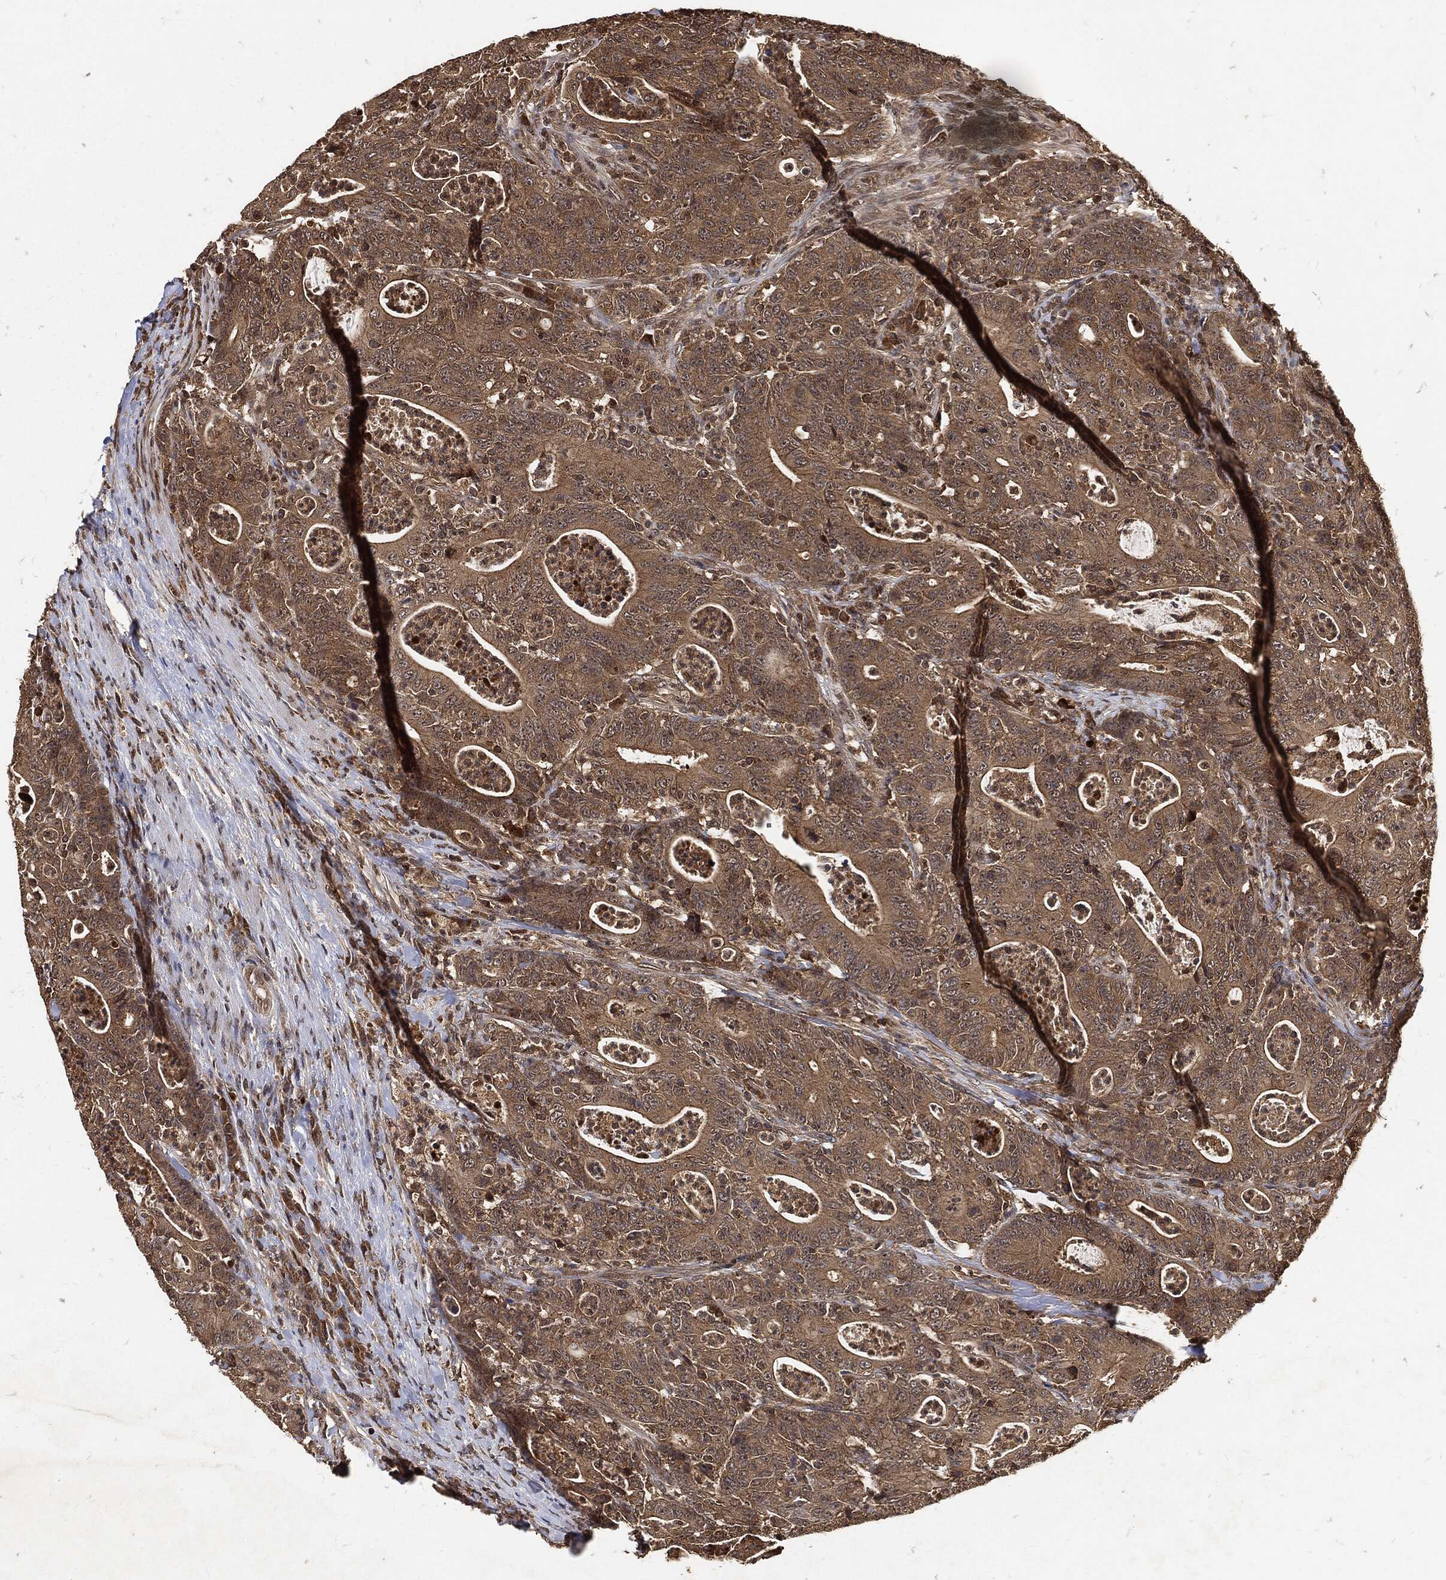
{"staining": {"intensity": "weak", "quantity": ">75%", "location": "cytoplasmic/membranous"}, "tissue": "colorectal cancer", "cell_type": "Tumor cells", "image_type": "cancer", "snomed": [{"axis": "morphology", "description": "Adenocarcinoma, NOS"}, {"axis": "topography", "description": "Colon"}], "caption": "Immunohistochemical staining of colorectal adenocarcinoma shows weak cytoplasmic/membranous protein expression in approximately >75% of tumor cells.", "gene": "ZNF226", "patient": {"sex": "male", "age": 70}}